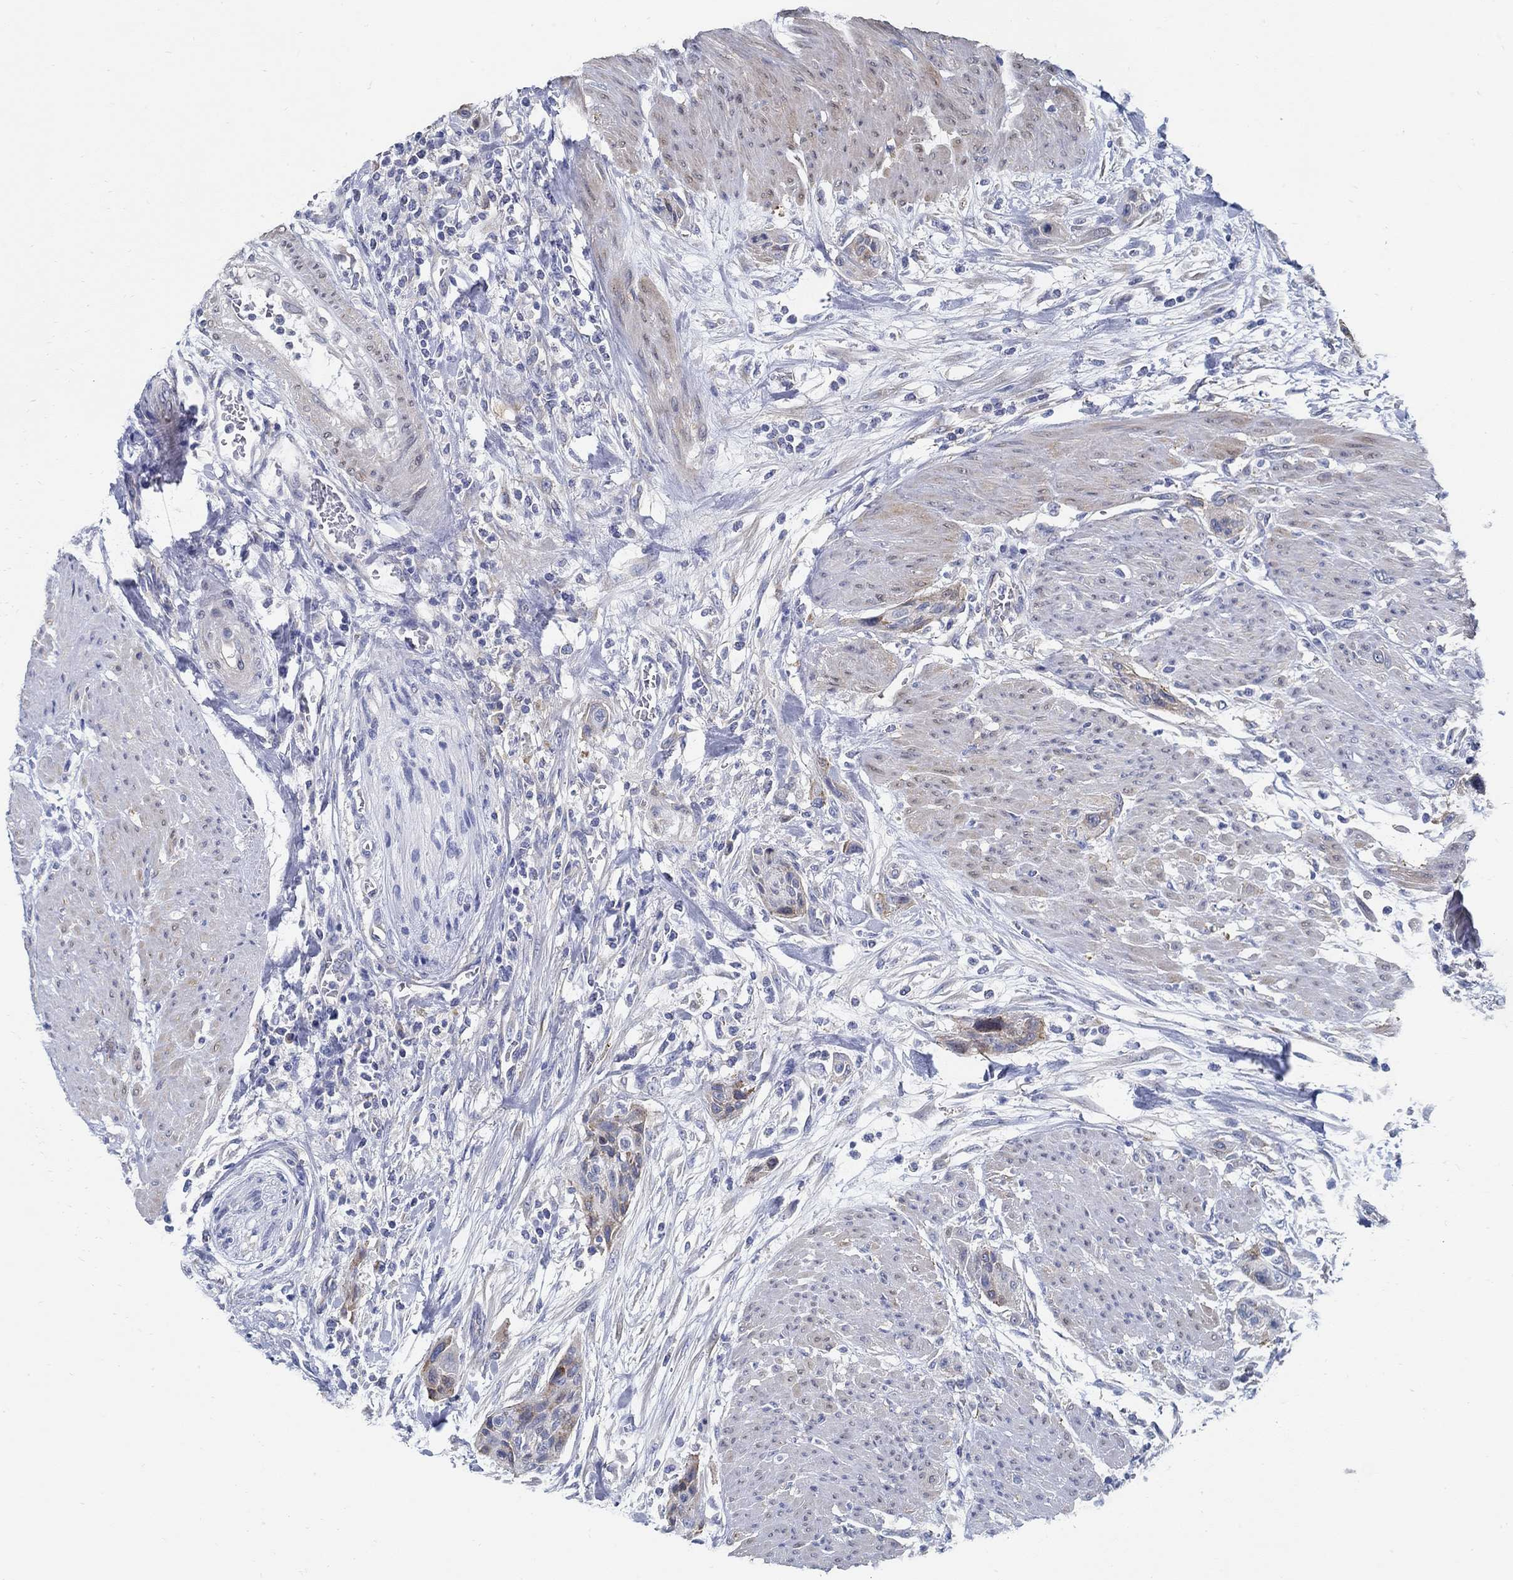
{"staining": {"intensity": "negative", "quantity": "none", "location": "none"}, "tissue": "urothelial cancer", "cell_type": "Tumor cells", "image_type": "cancer", "snomed": [{"axis": "morphology", "description": "Urothelial carcinoma, High grade"}, {"axis": "topography", "description": "Urinary bladder"}], "caption": "Immunohistochemistry (IHC) photomicrograph of human urothelial cancer stained for a protein (brown), which reveals no positivity in tumor cells. Brightfield microscopy of immunohistochemistry (IHC) stained with DAB (3,3'-diaminobenzidine) (brown) and hematoxylin (blue), captured at high magnification.", "gene": "C15orf39", "patient": {"sex": "male", "age": 35}}